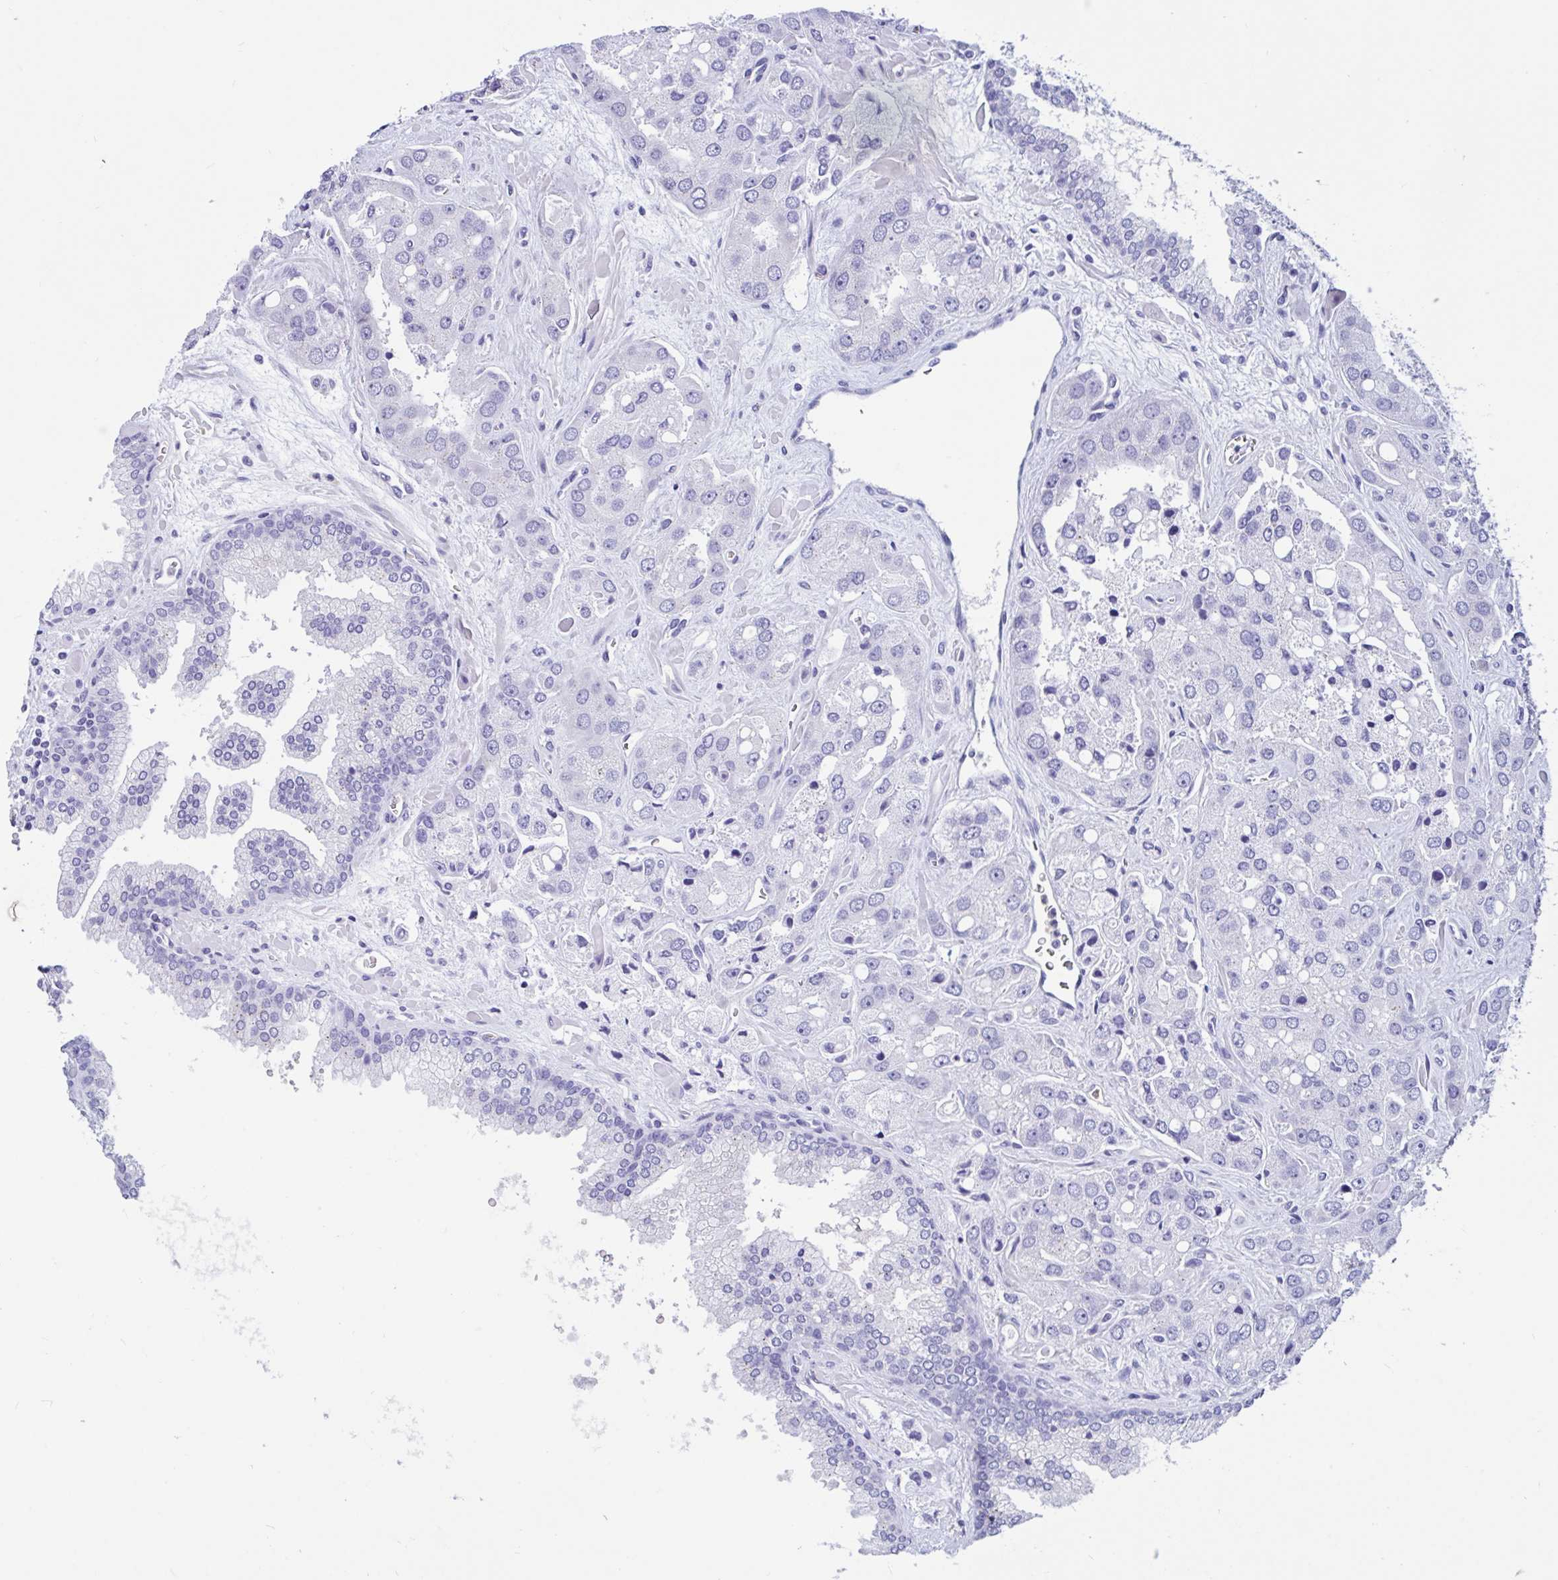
{"staining": {"intensity": "negative", "quantity": "none", "location": "none"}, "tissue": "prostate cancer", "cell_type": "Tumor cells", "image_type": "cancer", "snomed": [{"axis": "morphology", "description": "Normal tissue, NOS"}, {"axis": "morphology", "description": "Adenocarcinoma, High grade"}, {"axis": "topography", "description": "Prostate"}, {"axis": "topography", "description": "Peripheral nerve tissue"}], "caption": "Immunohistochemical staining of human prostate high-grade adenocarcinoma displays no significant expression in tumor cells.", "gene": "RNASE3", "patient": {"sex": "male", "age": 68}}